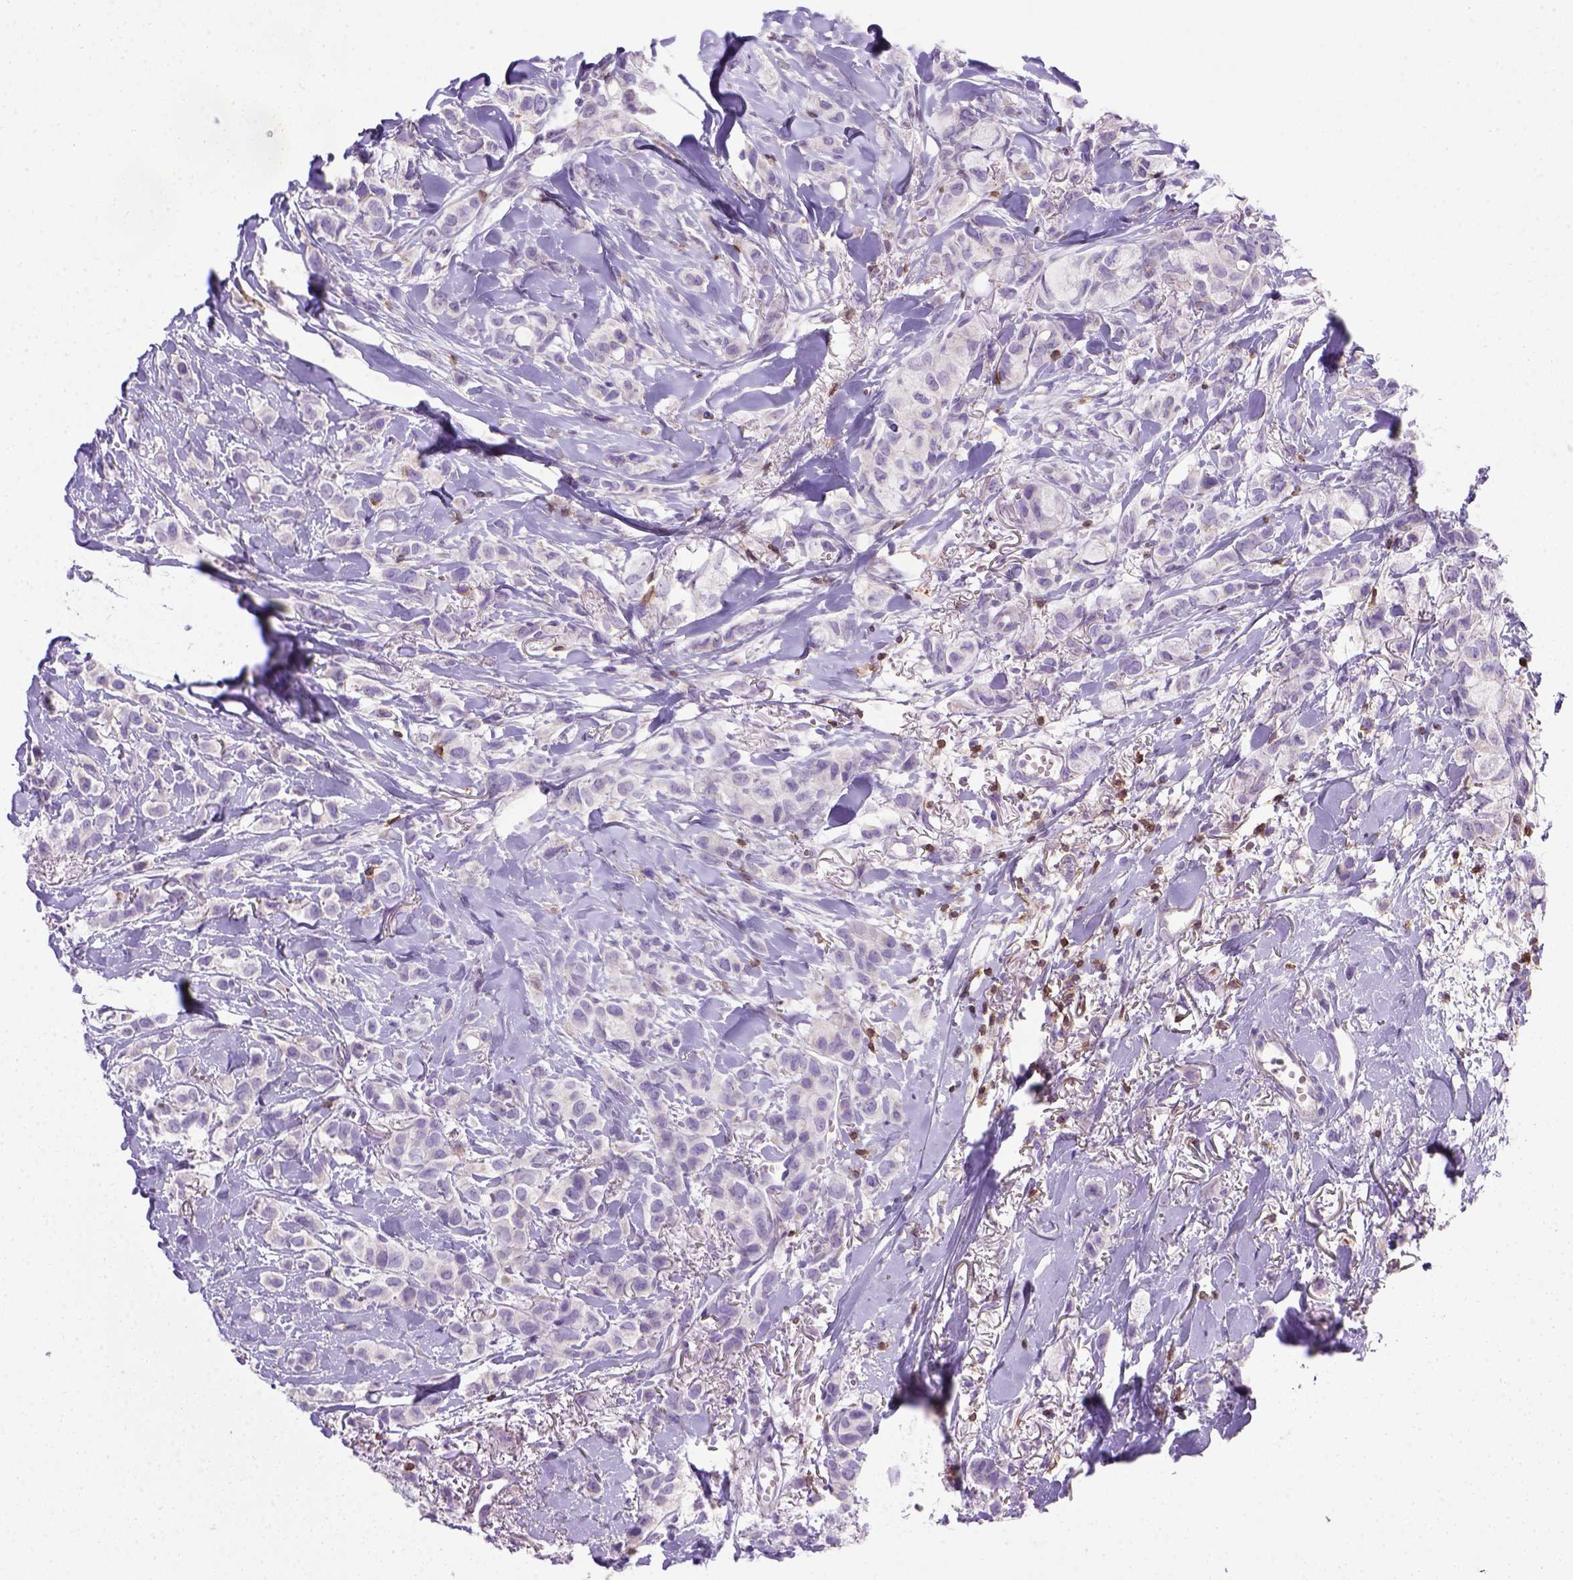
{"staining": {"intensity": "negative", "quantity": "none", "location": "none"}, "tissue": "breast cancer", "cell_type": "Tumor cells", "image_type": "cancer", "snomed": [{"axis": "morphology", "description": "Duct carcinoma"}, {"axis": "topography", "description": "Breast"}], "caption": "An image of human breast invasive ductal carcinoma is negative for staining in tumor cells.", "gene": "CD3E", "patient": {"sex": "female", "age": 85}}